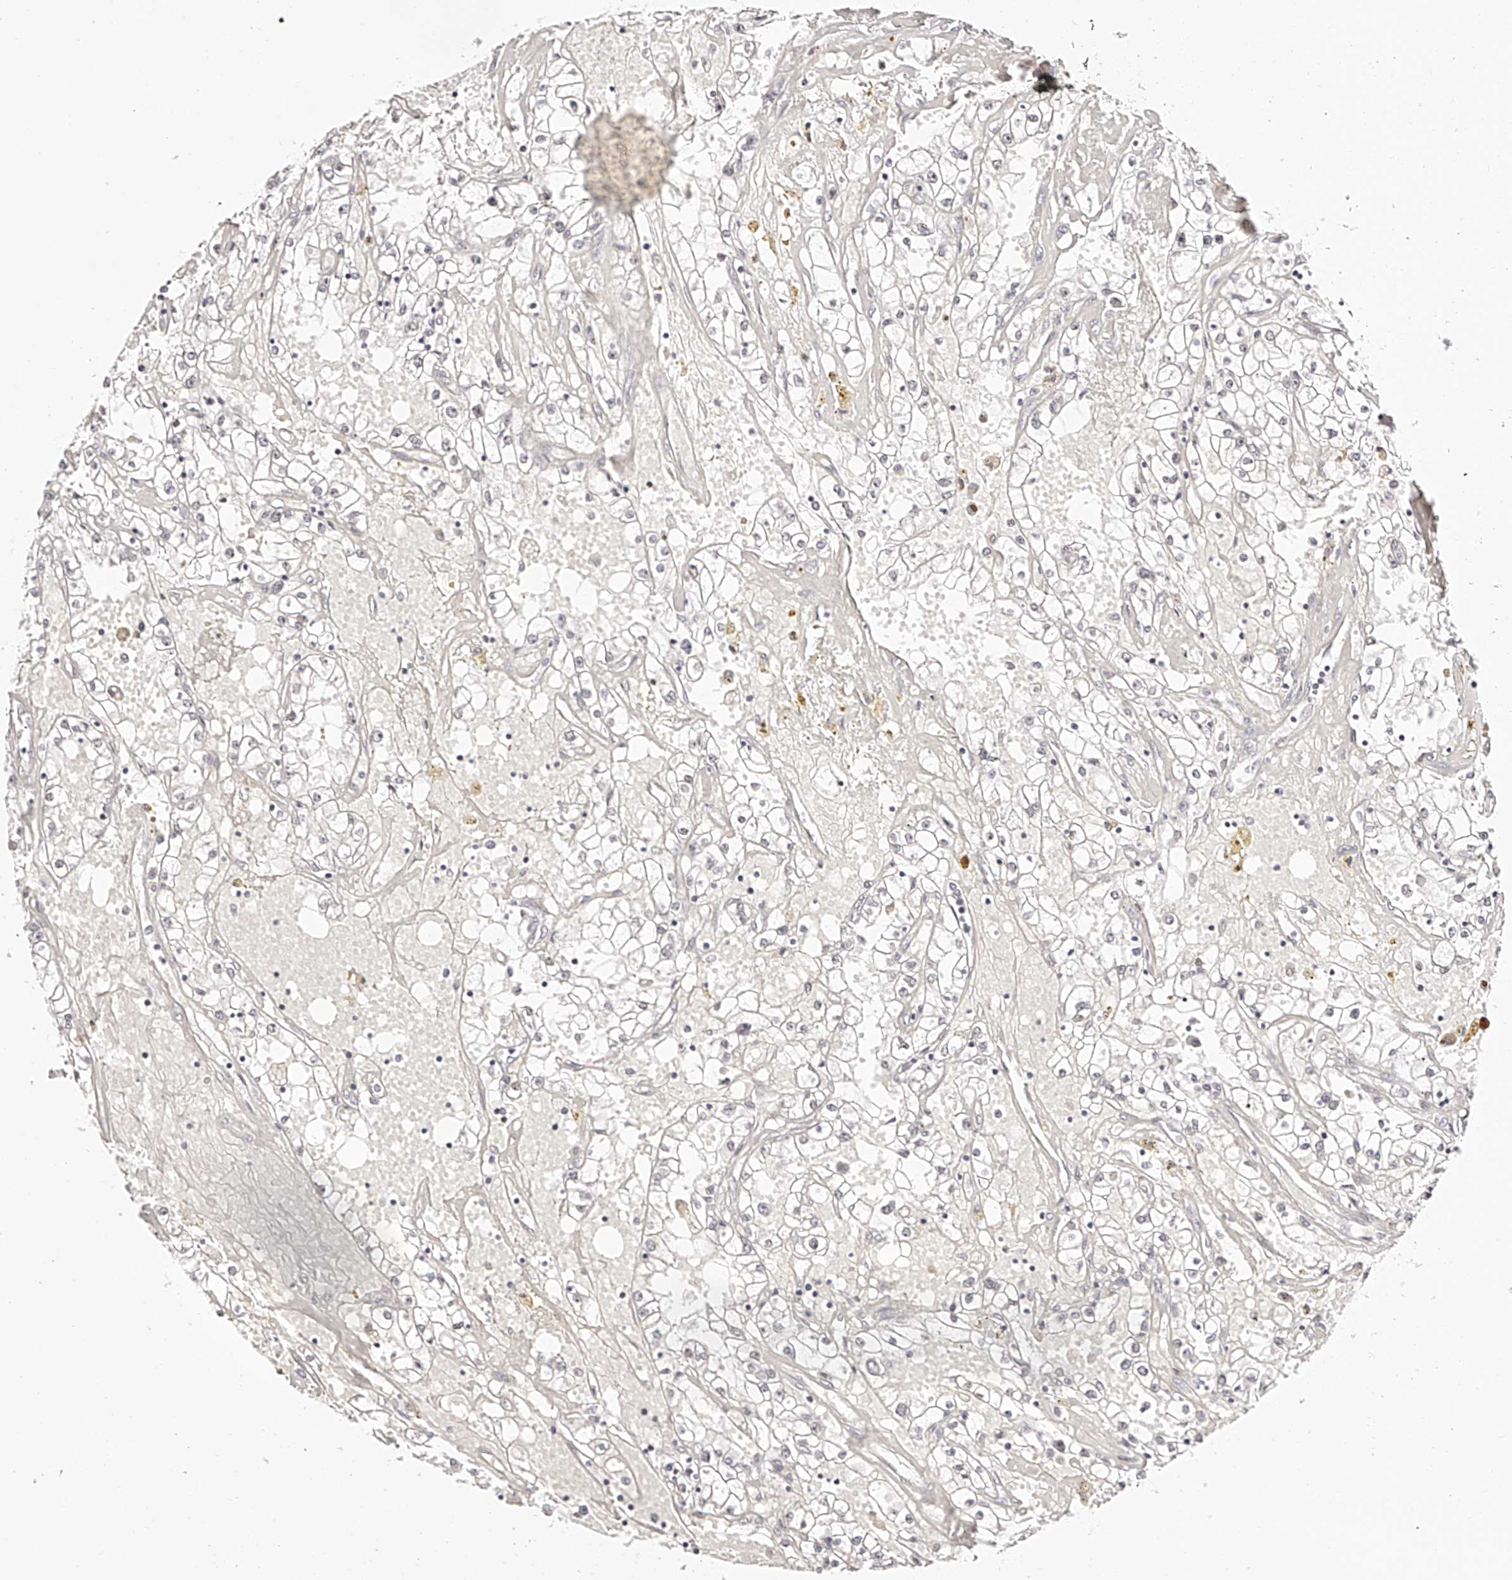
{"staining": {"intensity": "negative", "quantity": "none", "location": "none"}, "tissue": "renal cancer", "cell_type": "Tumor cells", "image_type": "cancer", "snomed": [{"axis": "morphology", "description": "Adenocarcinoma, NOS"}, {"axis": "topography", "description": "Kidney"}], "caption": "Tumor cells are negative for protein expression in human adenocarcinoma (renal).", "gene": "USF3", "patient": {"sex": "male", "age": 56}}